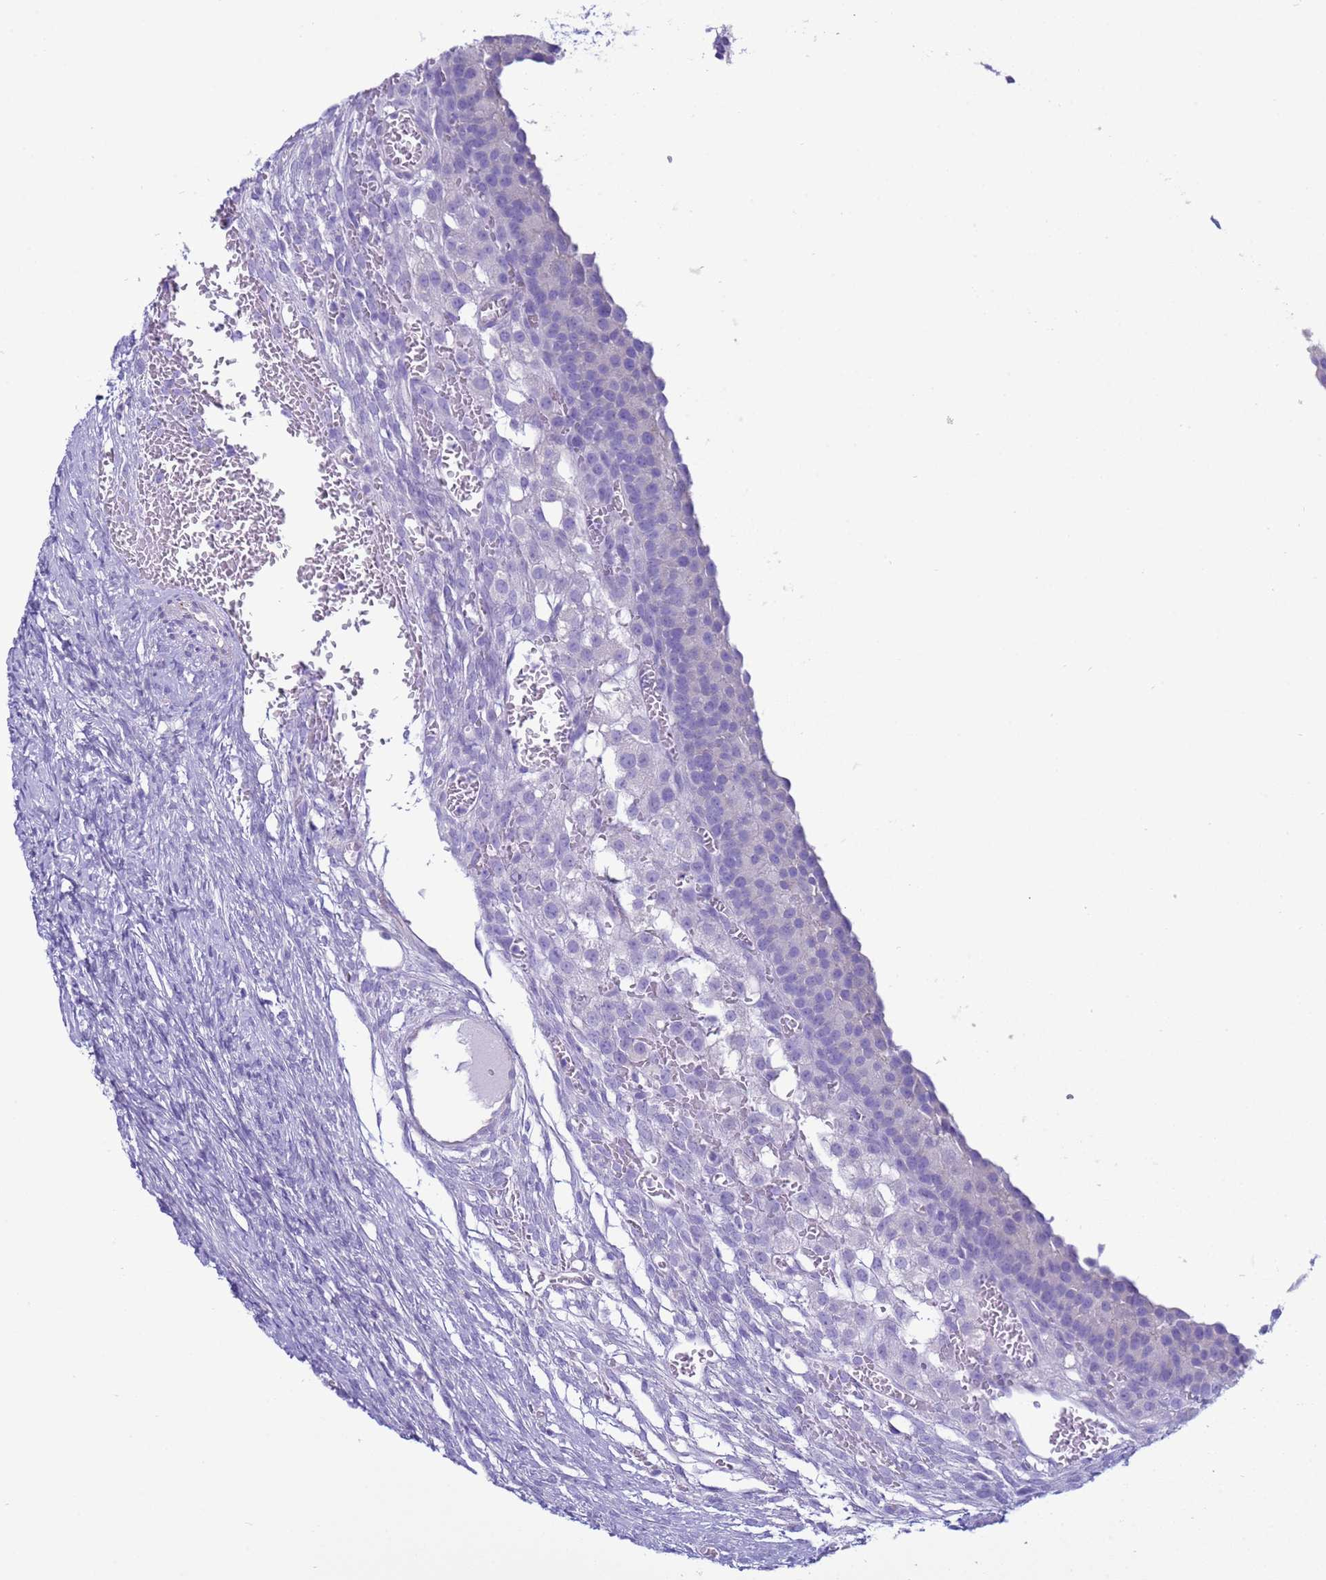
{"staining": {"intensity": "negative", "quantity": "none", "location": "none"}, "tissue": "ovary", "cell_type": "Follicle cells", "image_type": "normal", "snomed": [{"axis": "morphology", "description": "Normal tissue, NOS"}, {"axis": "topography", "description": "Ovary"}], "caption": "Normal ovary was stained to show a protein in brown. There is no significant positivity in follicle cells. Brightfield microscopy of immunohistochemistry stained with DAB (brown) and hematoxylin (blue), captured at high magnification.", "gene": "CST1", "patient": {"sex": "female", "age": 39}}